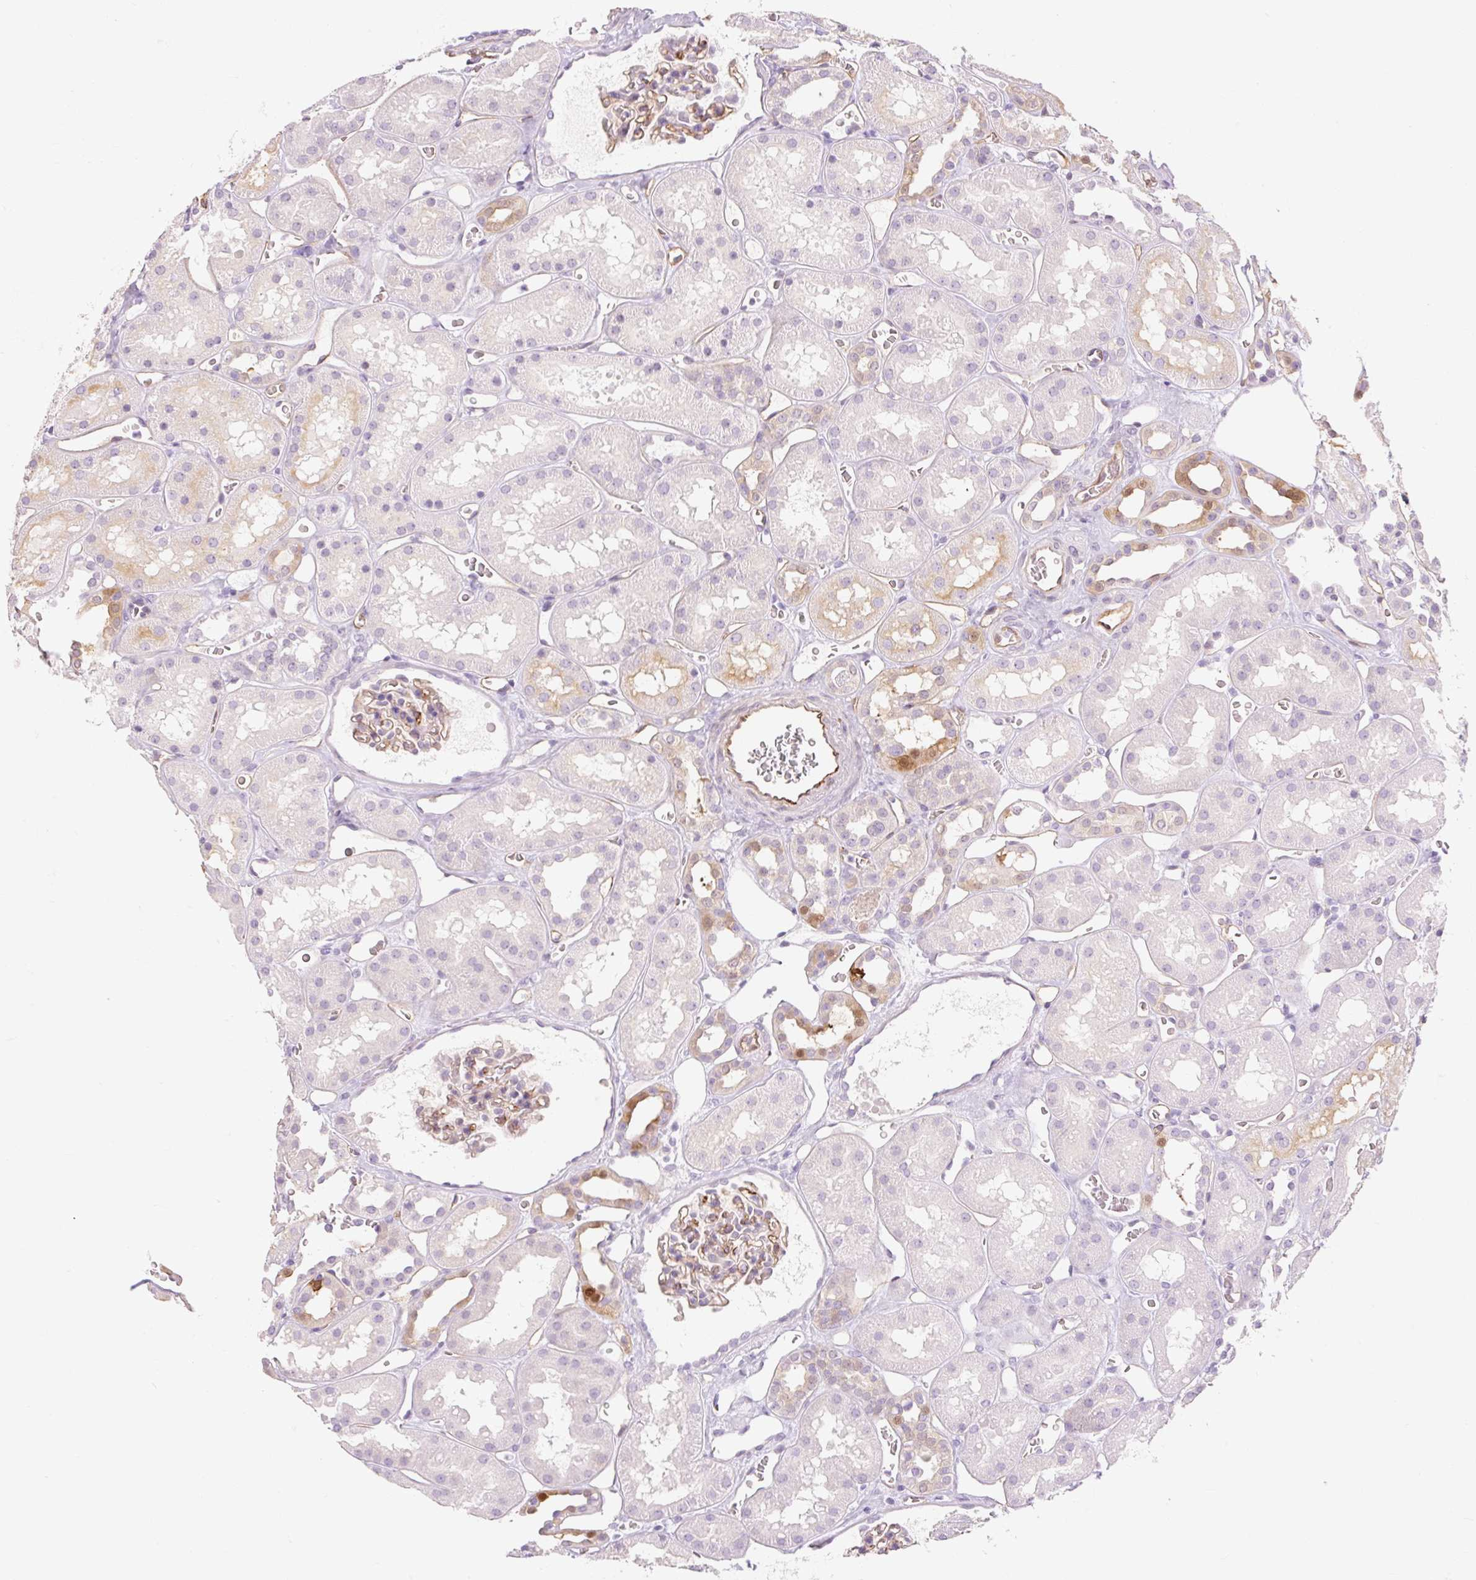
{"staining": {"intensity": "moderate", "quantity": "<25%", "location": "cytoplasmic/membranous"}, "tissue": "kidney", "cell_type": "Cells in glomeruli", "image_type": "normal", "snomed": [{"axis": "morphology", "description": "Normal tissue, NOS"}, {"axis": "topography", "description": "Kidney"}], "caption": "Protein staining reveals moderate cytoplasmic/membranous positivity in about <25% of cells in glomeruli in benign kidney. The protein is shown in brown color, while the nuclei are stained blue.", "gene": "TAF1L", "patient": {"sex": "female", "age": 41}}